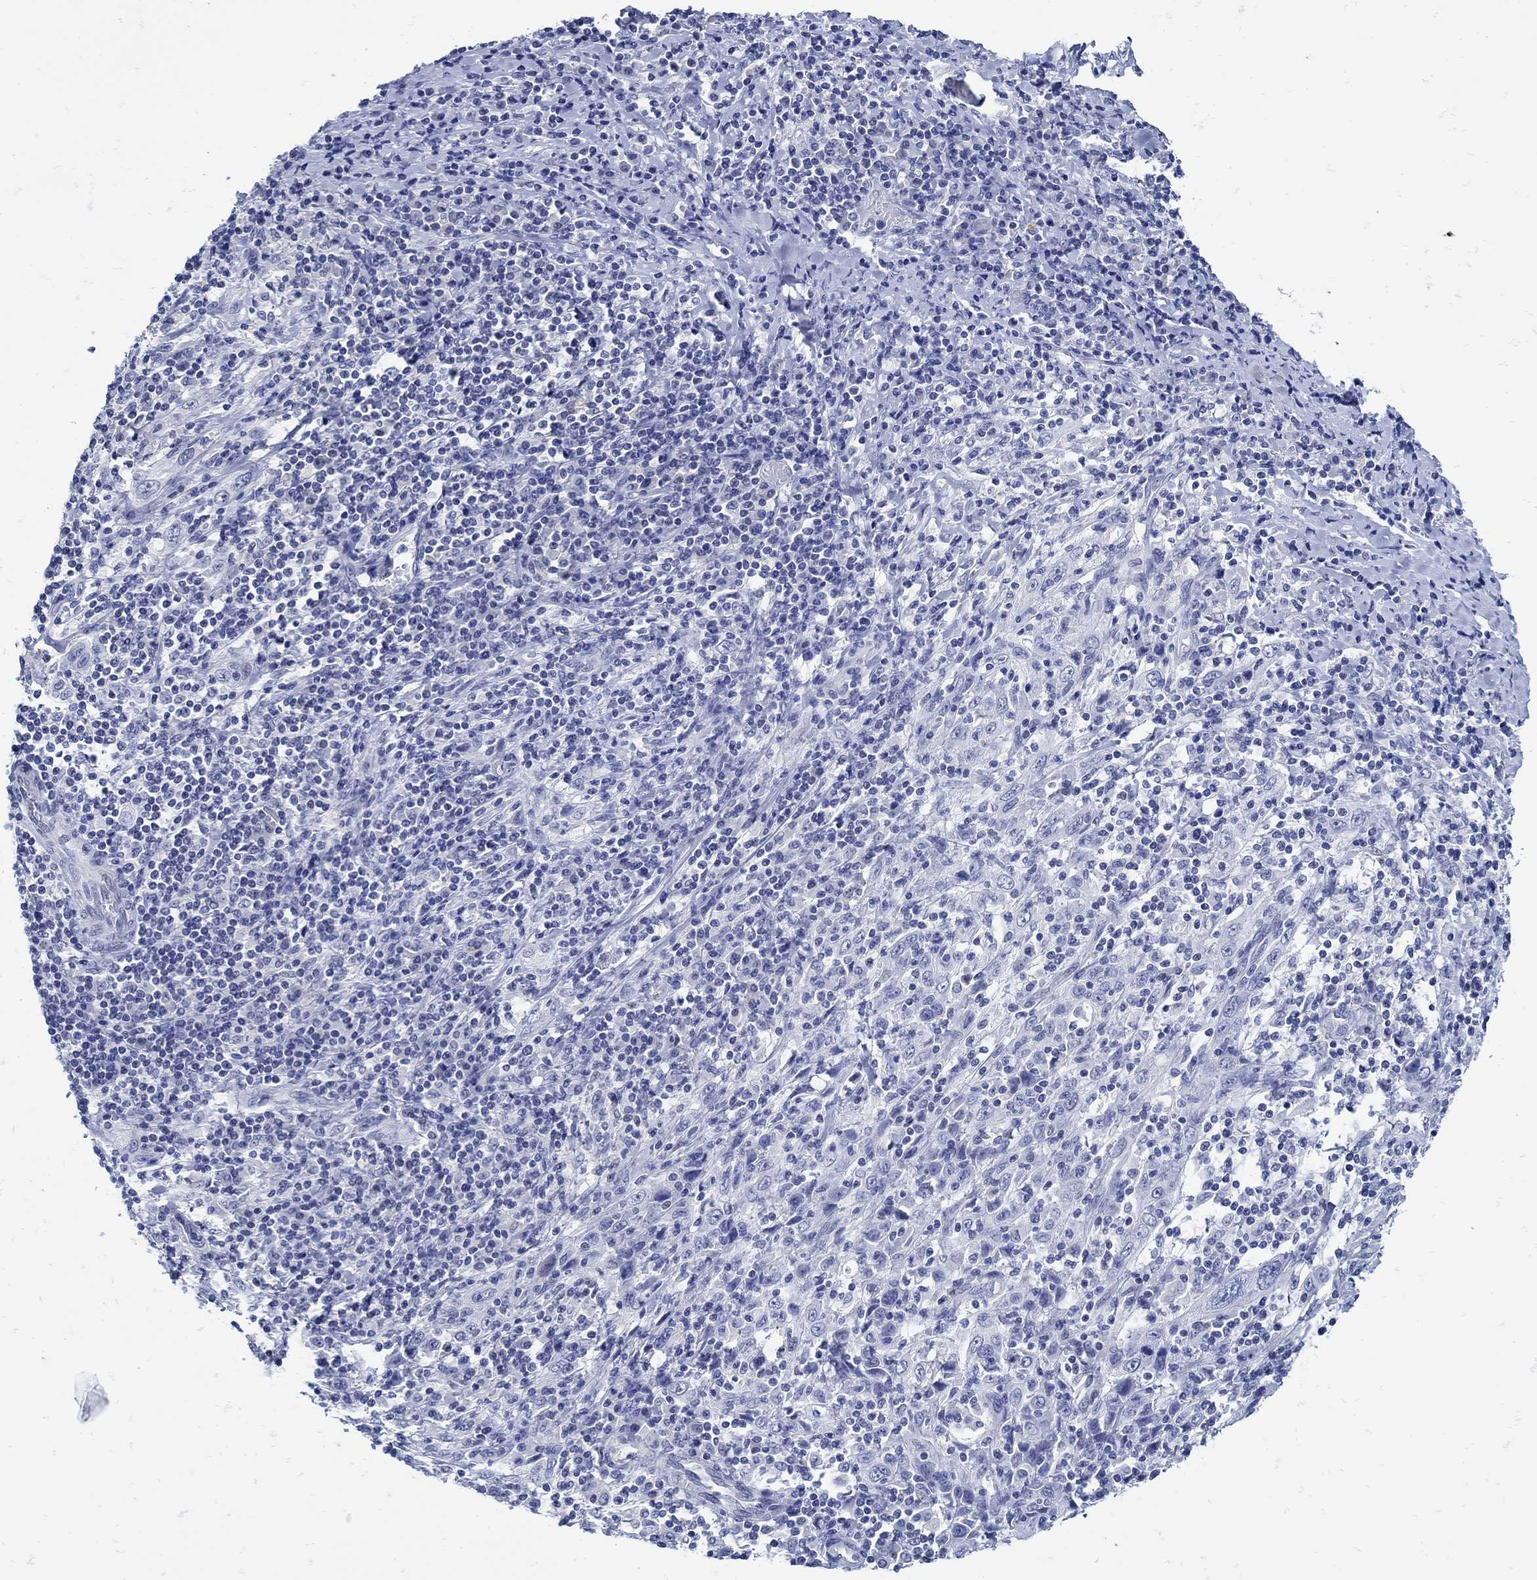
{"staining": {"intensity": "negative", "quantity": "none", "location": "none"}, "tissue": "cervical cancer", "cell_type": "Tumor cells", "image_type": "cancer", "snomed": [{"axis": "morphology", "description": "Squamous cell carcinoma, NOS"}, {"axis": "topography", "description": "Cervix"}], "caption": "The IHC photomicrograph has no significant expression in tumor cells of cervical squamous cell carcinoma tissue.", "gene": "NOS1", "patient": {"sex": "female", "age": 46}}